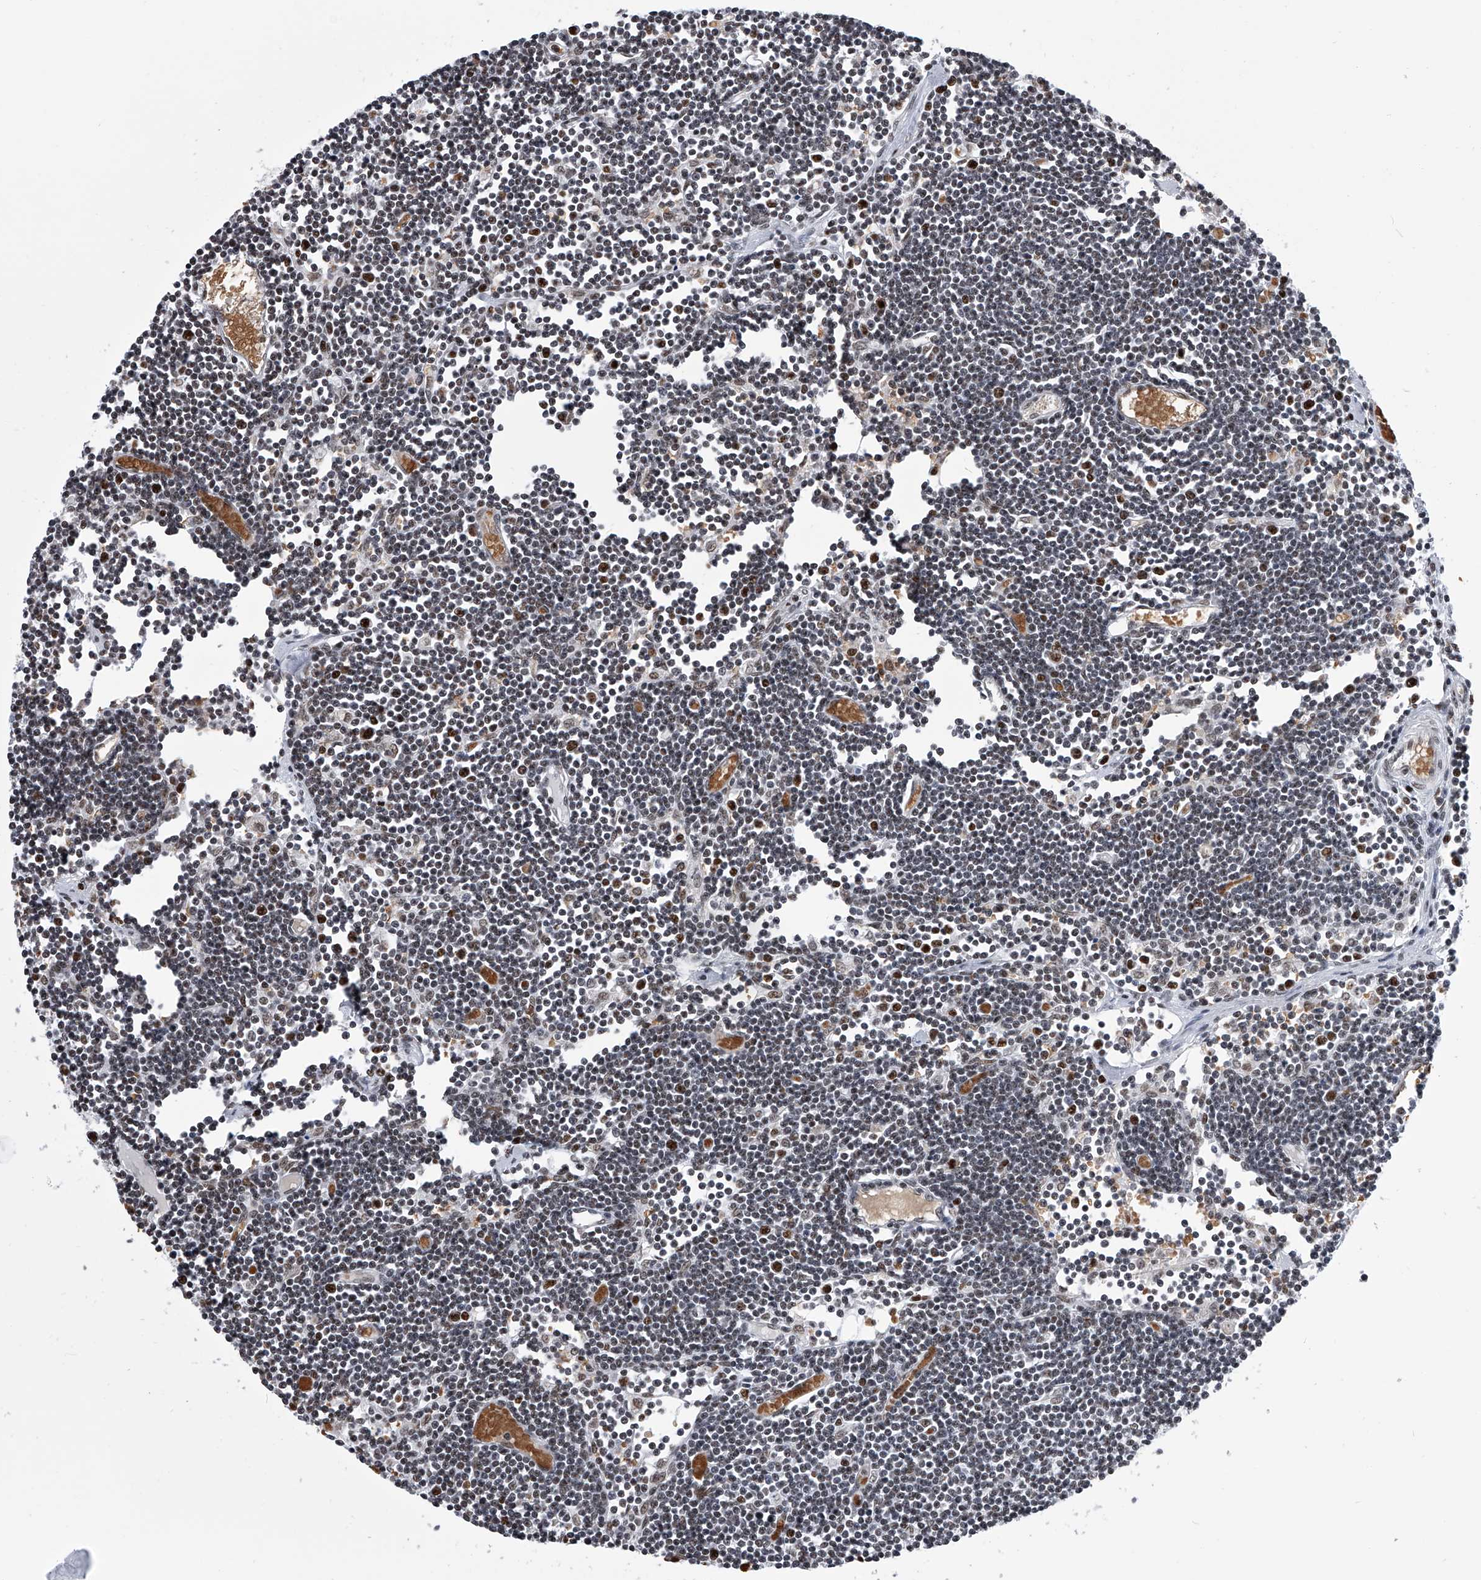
{"staining": {"intensity": "moderate", "quantity": "25%-75%", "location": "nuclear"}, "tissue": "lymph node", "cell_type": "Germinal center cells", "image_type": "normal", "snomed": [{"axis": "morphology", "description": "Normal tissue, NOS"}, {"axis": "topography", "description": "Lymph node"}], "caption": "A medium amount of moderate nuclear expression is present in about 25%-75% of germinal center cells in unremarkable lymph node. (DAB (3,3'-diaminobenzidine) = brown stain, brightfield microscopy at high magnification).", "gene": "SIM2", "patient": {"sex": "female", "age": 11}}